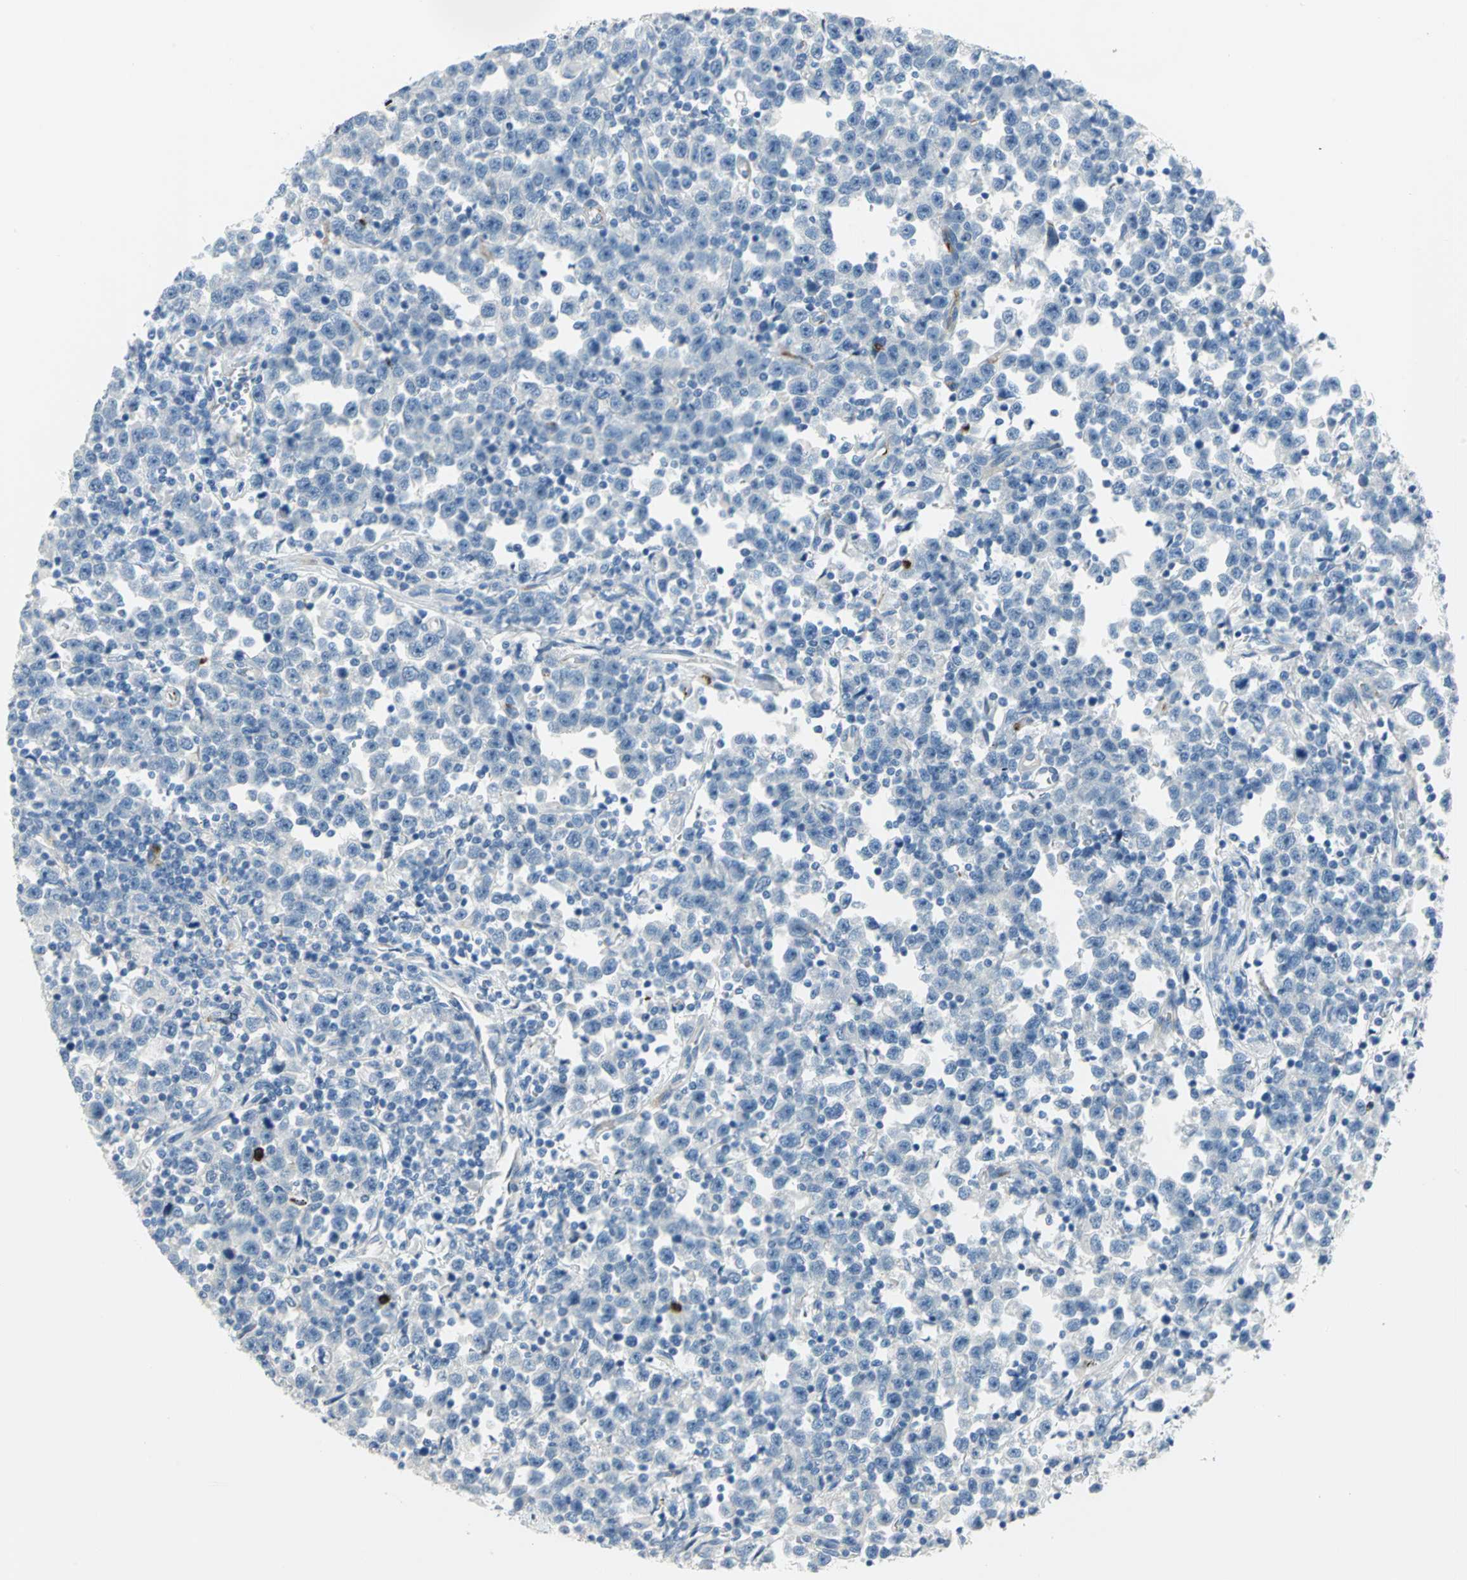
{"staining": {"intensity": "negative", "quantity": "none", "location": "none"}, "tissue": "testis cancer", "cell_type": "Tumor cells", "image_type": "cancer", "snomed": [{"axis": "morphology", "description": "Seminoma, NOS"}, {"axis": "topography", "description": "Testis"}], "caption": "IHC of testis cancer (seminoma) displays no positivity in tumor cells.", "gene": "ALOX15", "patient": {"sex": "male", "age": 43}}